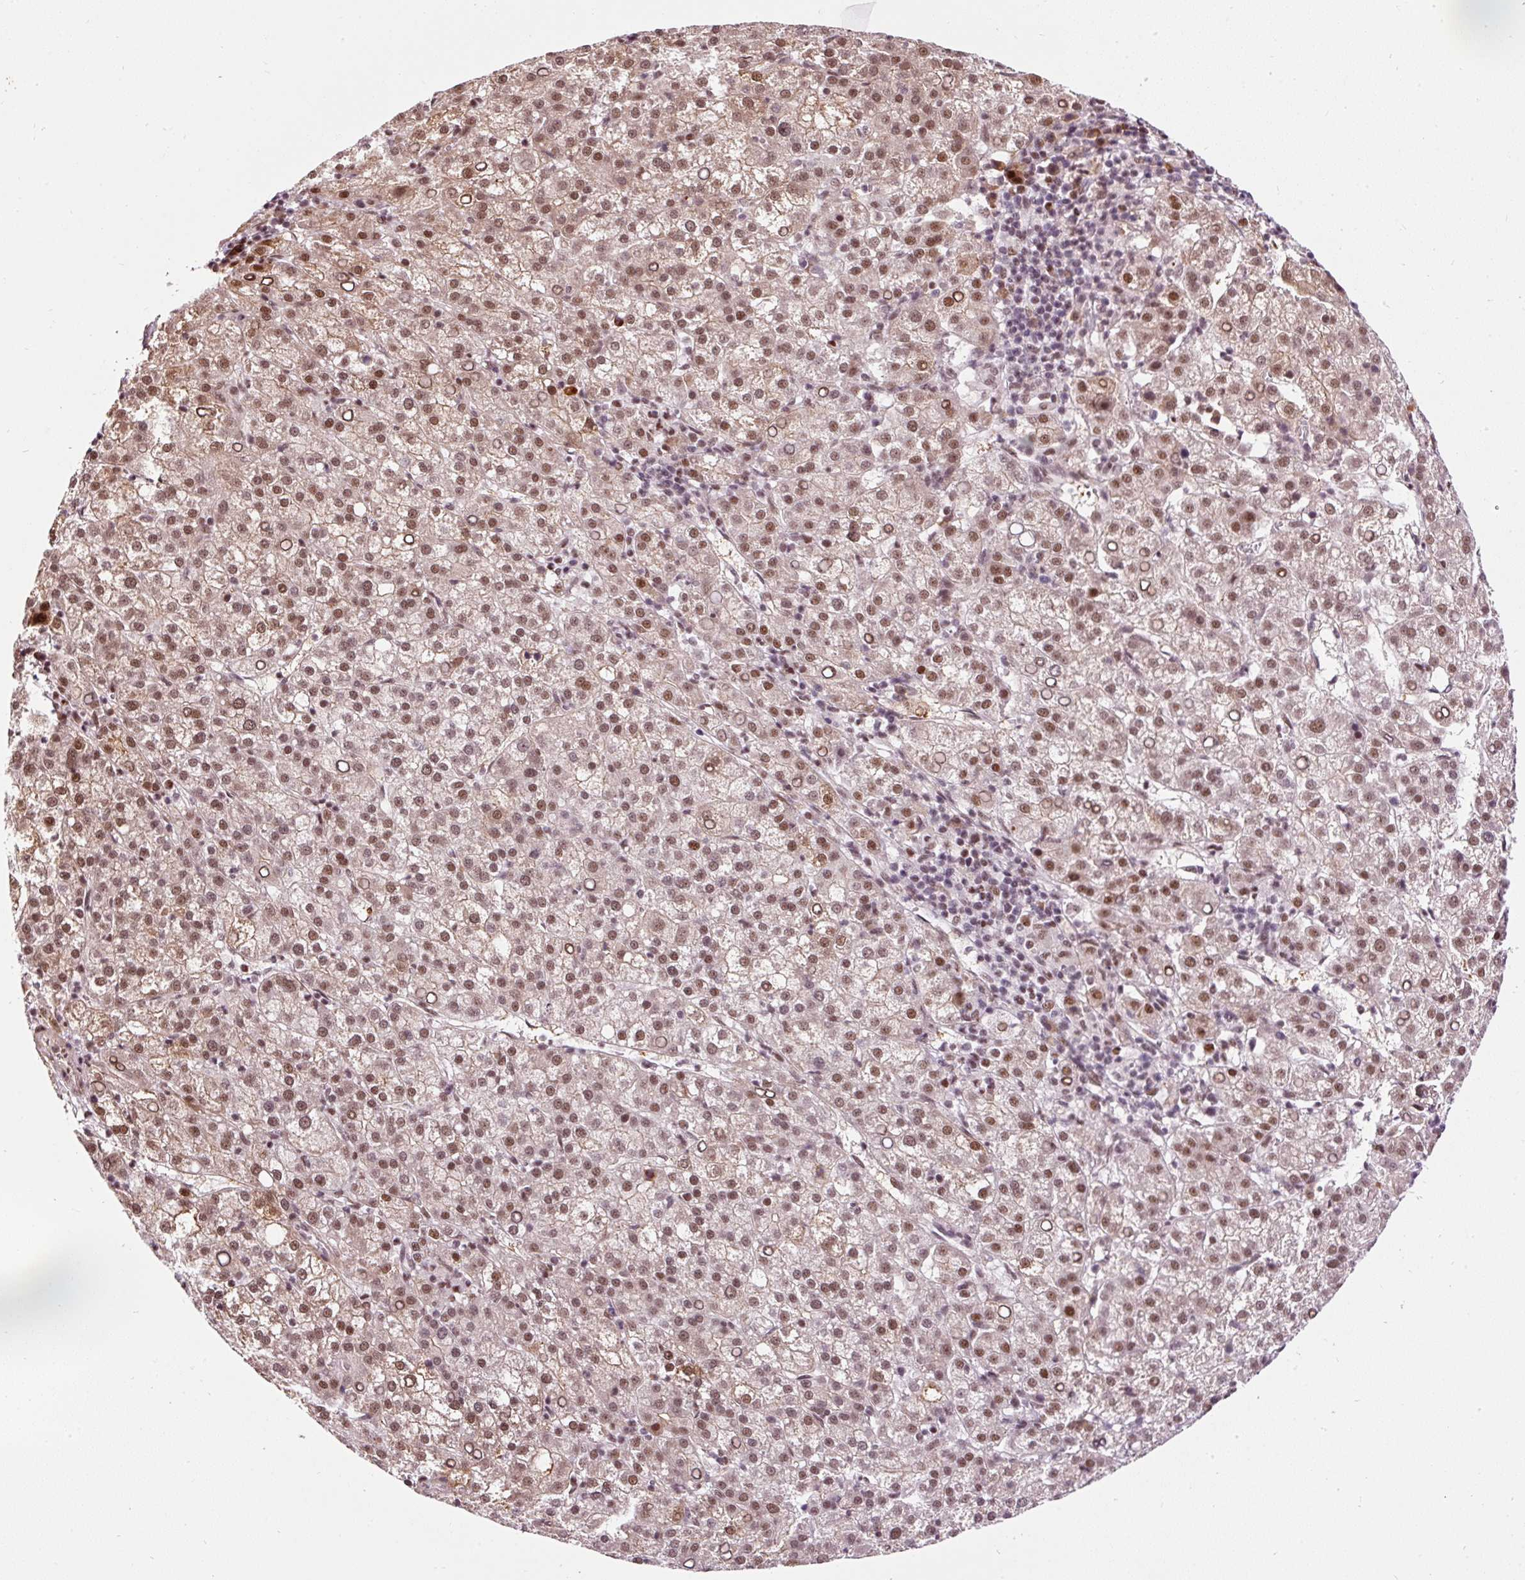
{"staining": {"intensity": "moderate", "quantity": ">75%", "location": "cytoplasmic/membranous,nuclear"}, "tissue": "liver cancer", "cell_type": "Tumor cells", "image_type": "cancer", "snomed": [{"axis": "morphology", "description": "Carcinoma, Hepatocellular, NOS"}, {"axis": "topography", "description": "Liver"}], "caption": "Liver cancer stained with a brown dye displays moderate cytoplasmic/membranous and nuclear positive positivity in about >75% of tumor cells.", "gene": "HNRNPC", "patient": {"sex": "female", "age": 58}}